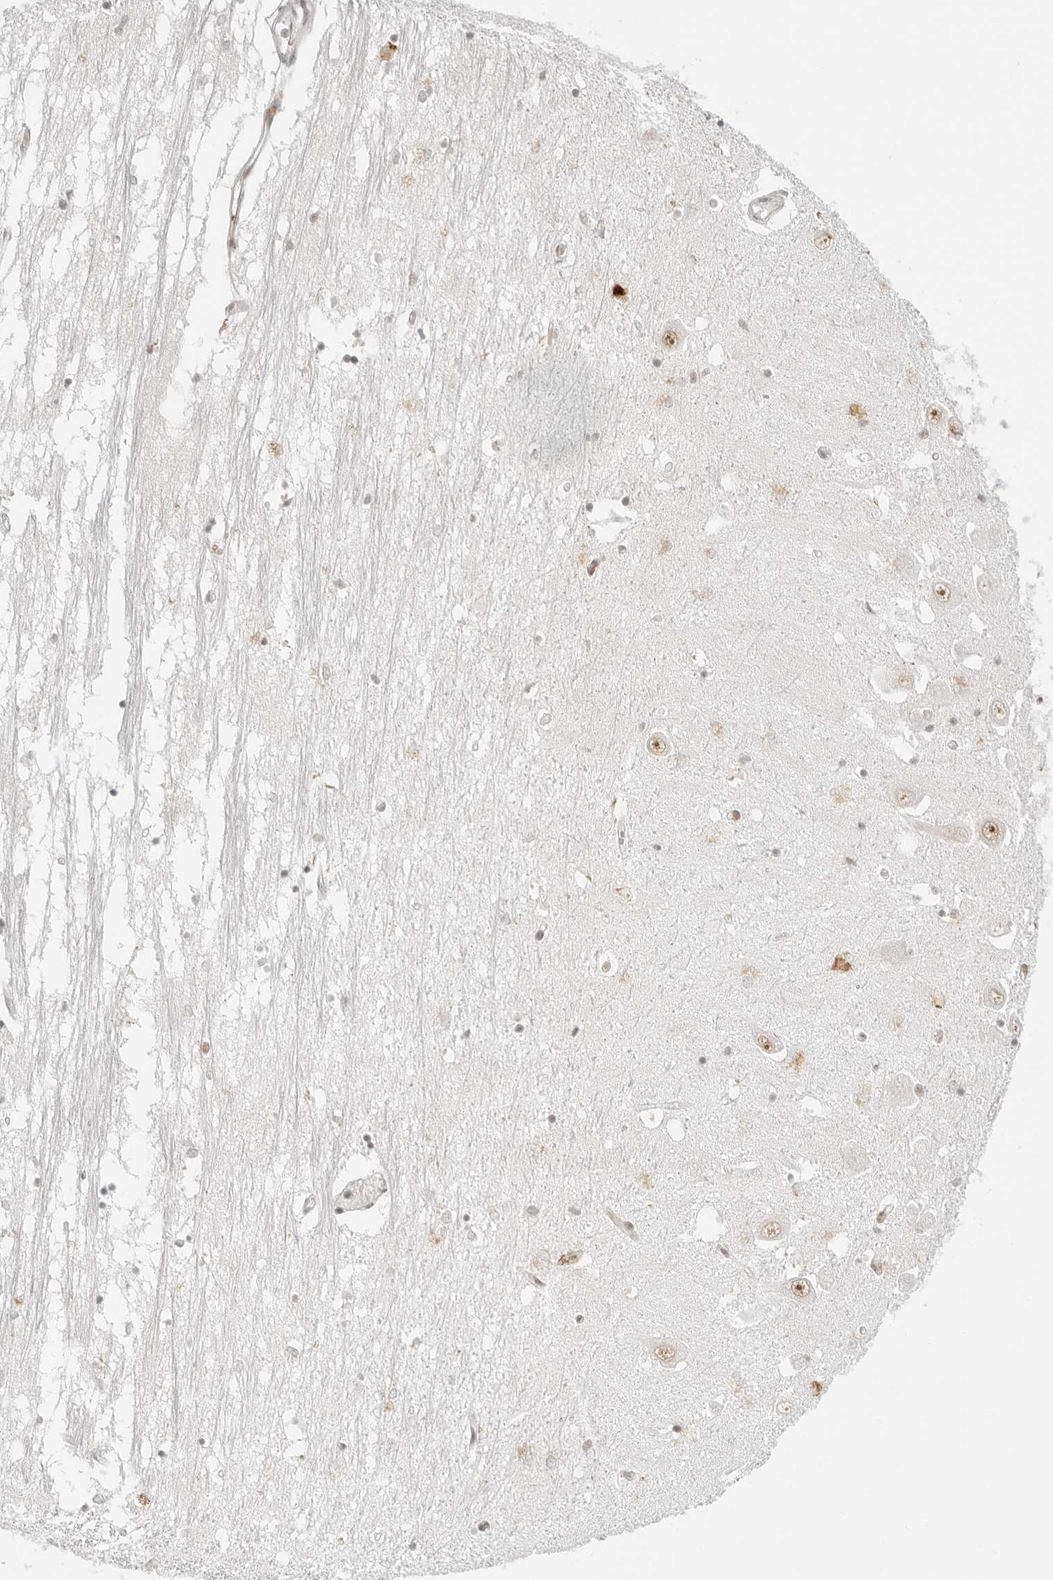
{"staining": {"intensity": "weak", "quantity": "25%-75%", "location": "nuclear"}, "tissue": "hippocampus", "cell_type": "Glial cells", "image_type": "normal", "snomed": [{"axis": "morphology", "description": "Normal tissue, NOS"}, {"axis": "topography", "description": "Hippocampus"}], "caption": "Immunohistochemical staining of benign human hippocampus reveals low levels of weak nuclear positivity in approximately 25%-75% of glial cells. The protein is stained brown, and the nuclei are stained in blue (DAB IHC with brightfield microscopy, high magnification).", "gene": "RCC1", "patient": {"sex": "male", "age": 70}}